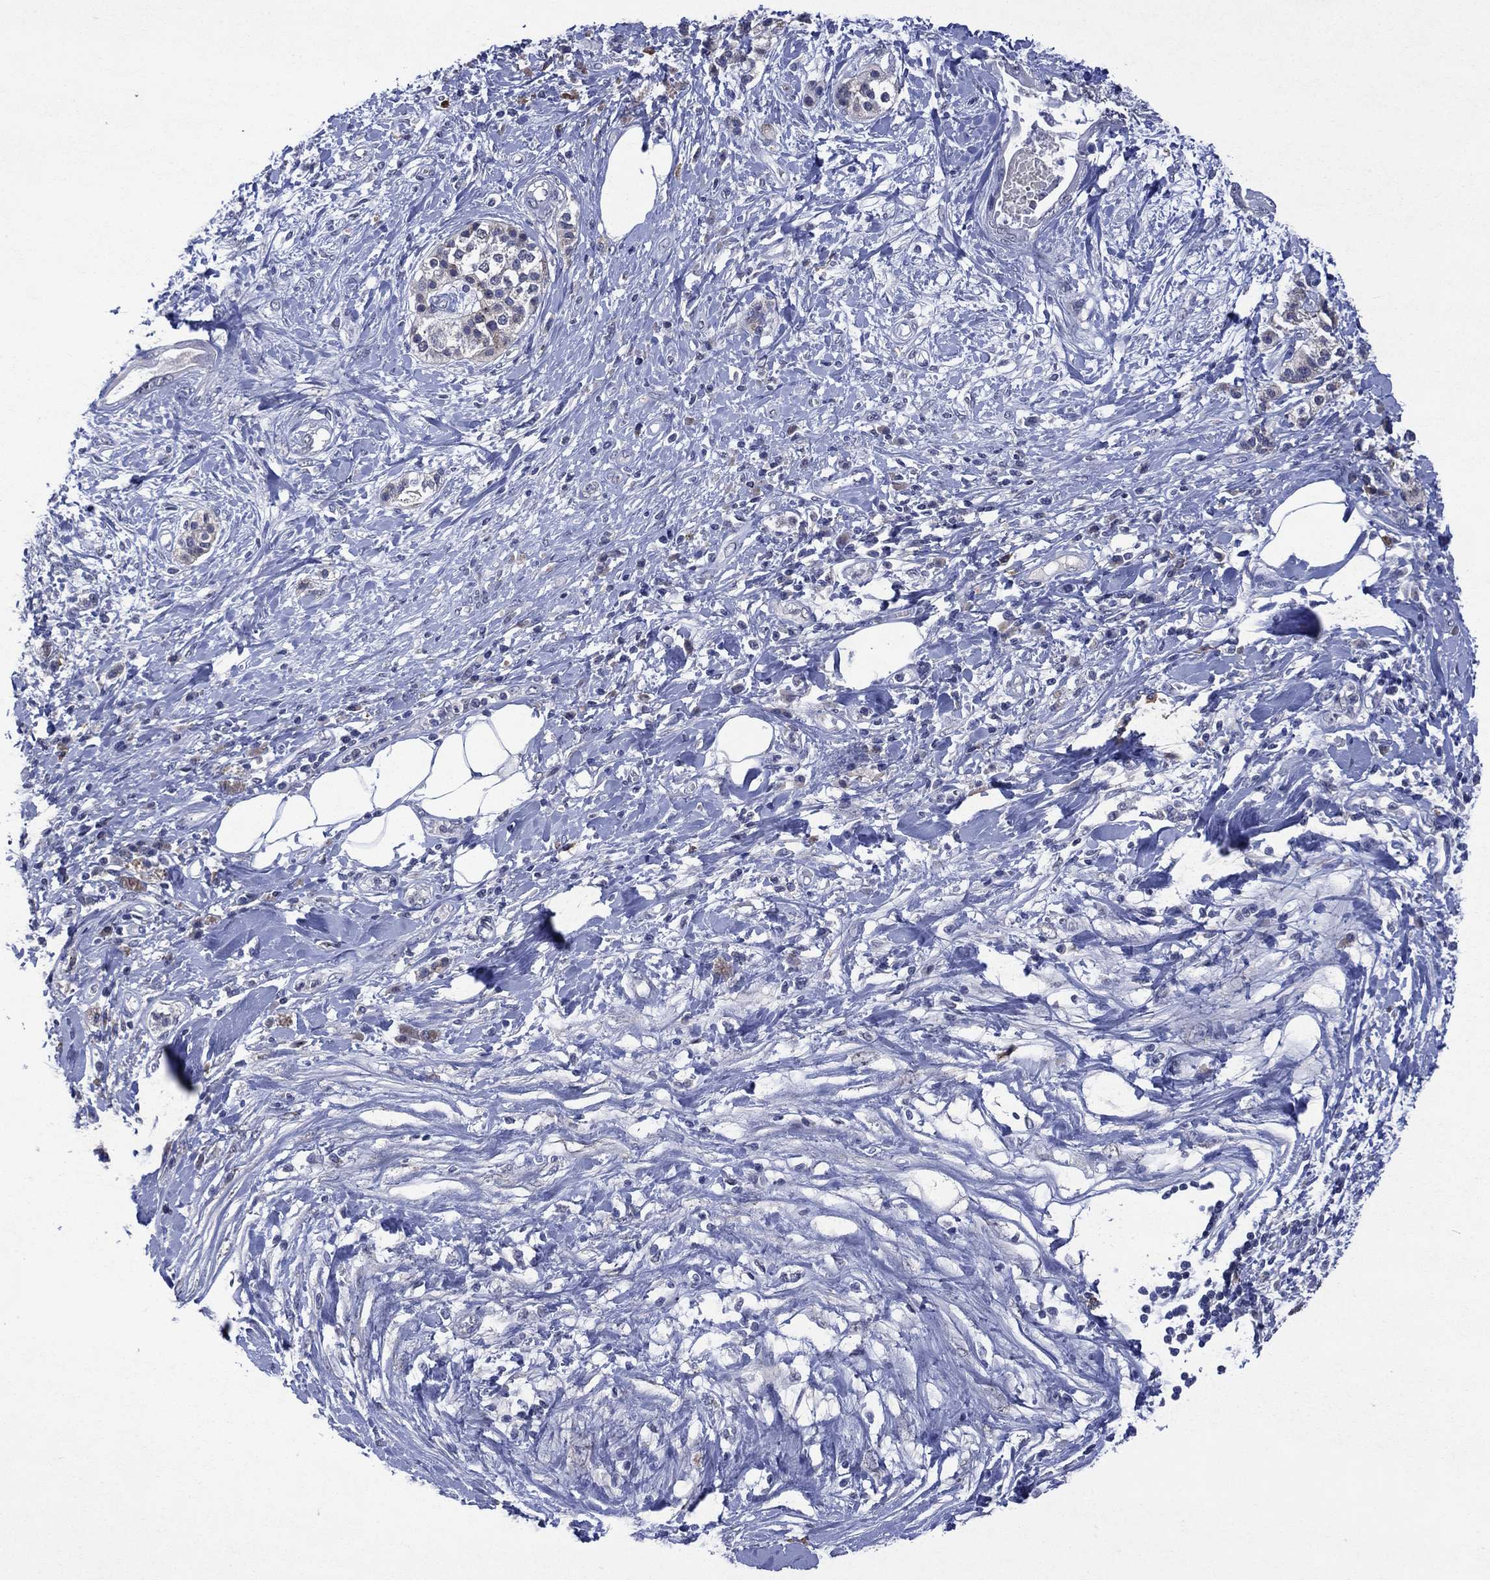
{"staining": {"intensity": "negative", "quantity": "none", "location": "none"}, "tissue": "pancreatic cancer", "cell_type": "Tumor cells", "image_type": "cancer", "snomed": [{"axis": "morphology", "description": "Adenocarcinoma, NOS"}, {"axis": "topography", "description": "Pancreas"}], "caption": "Immunohistochemical staining of human pancreatic cancer demonstrates no significant positivity in tumor cells.", "gene": "ASB10", "patient": {"sex": "female", "age": 56}}